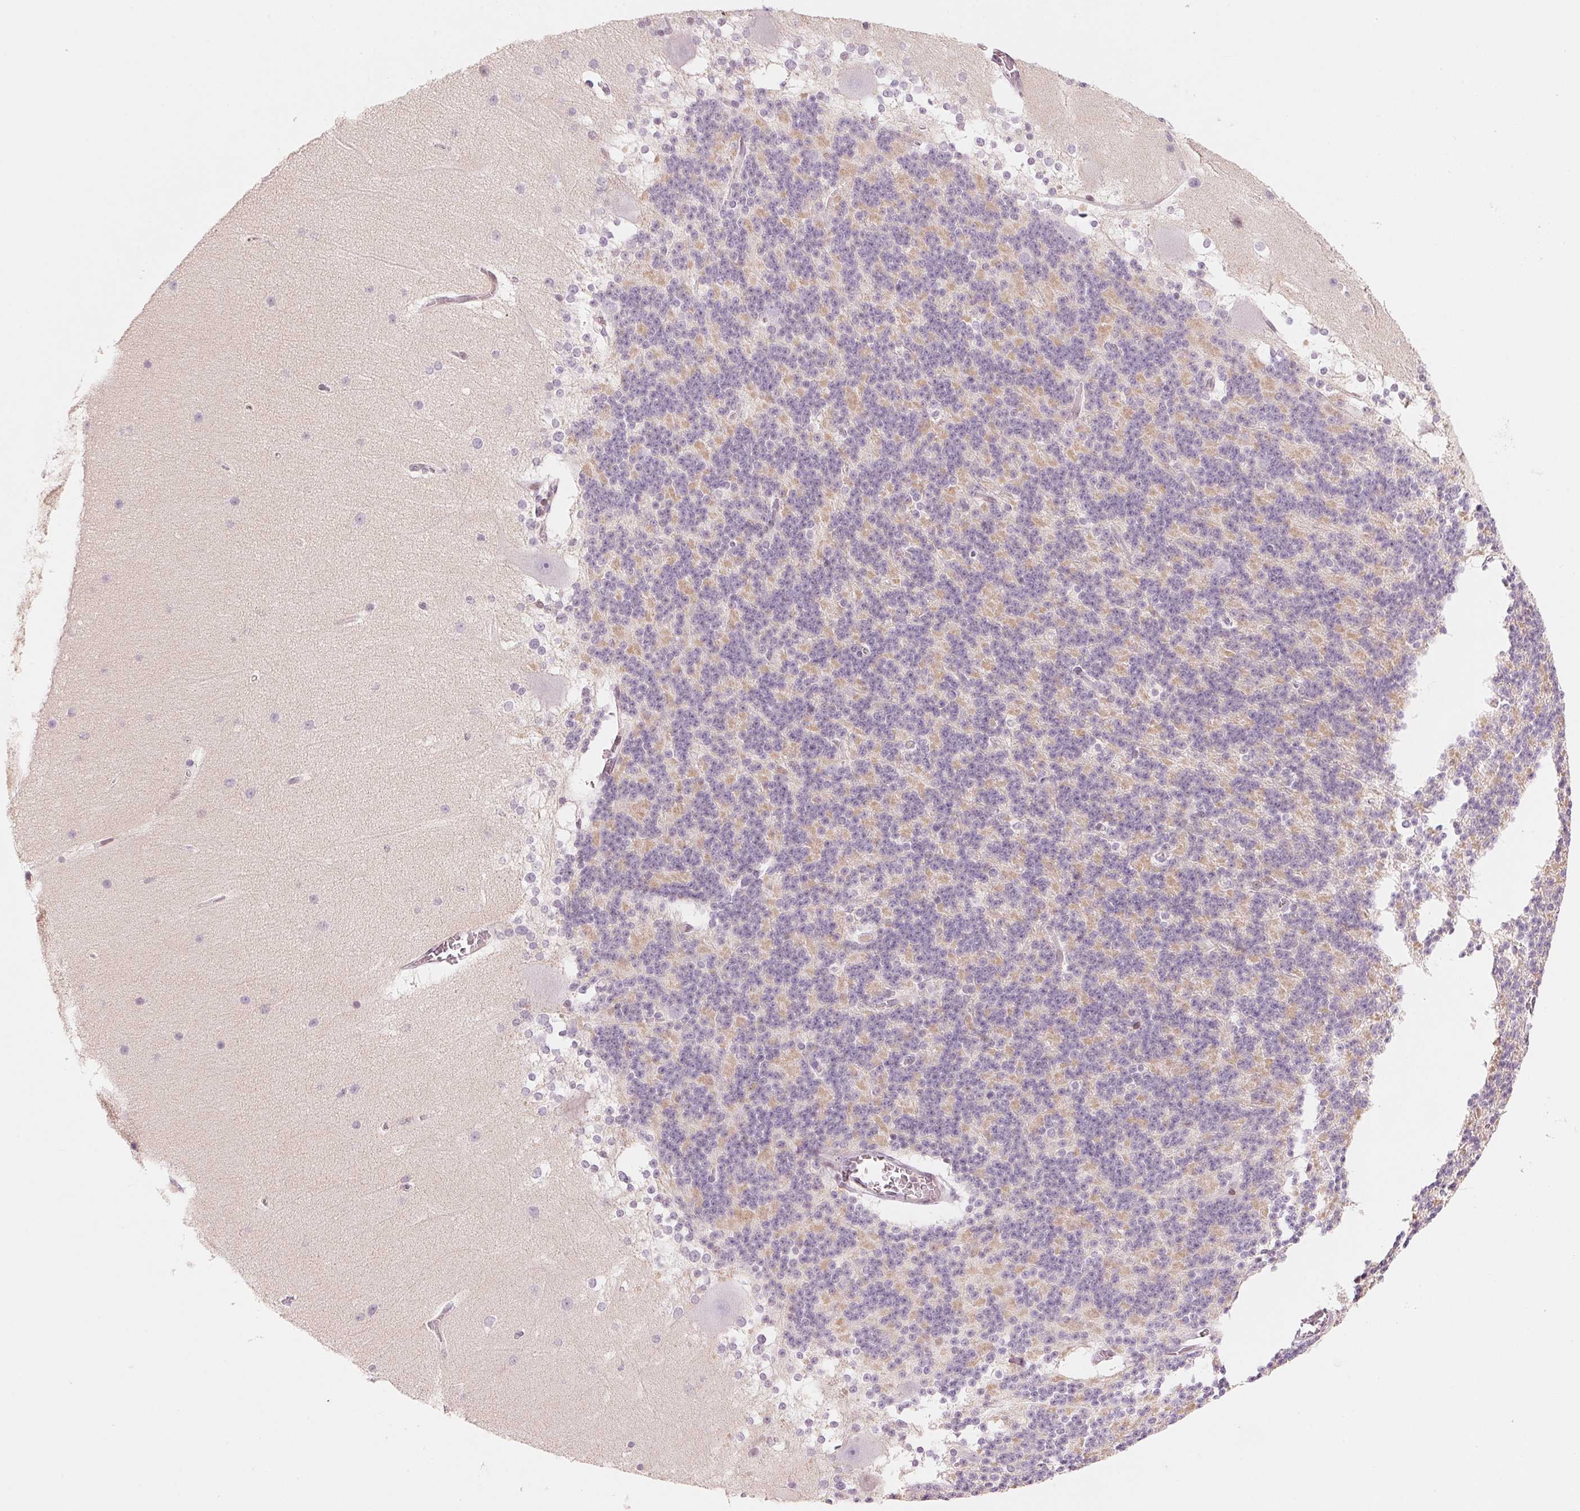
{"staining": {"intensity": "weak", "quantity": "25%-75%", "location": "cytoplasmic/membranous"}, "tissue": "cerebellum", "cell_type": "Cells in granular layer", "image_type": "normal", "snomed": [{"axis": "morphology", "description": "Normal tissue, NOS"}, {"axis": "topography", "description": "Cerebellum"}], "caption": "Human cerebellum stained with a brown dye demonstrates weak cytoplasmic/membranous positive positivity in about 25%-75% of cells in granular layer.", "gene": "SLC17A4", "patient": {"sex": "female", "age": 19}}